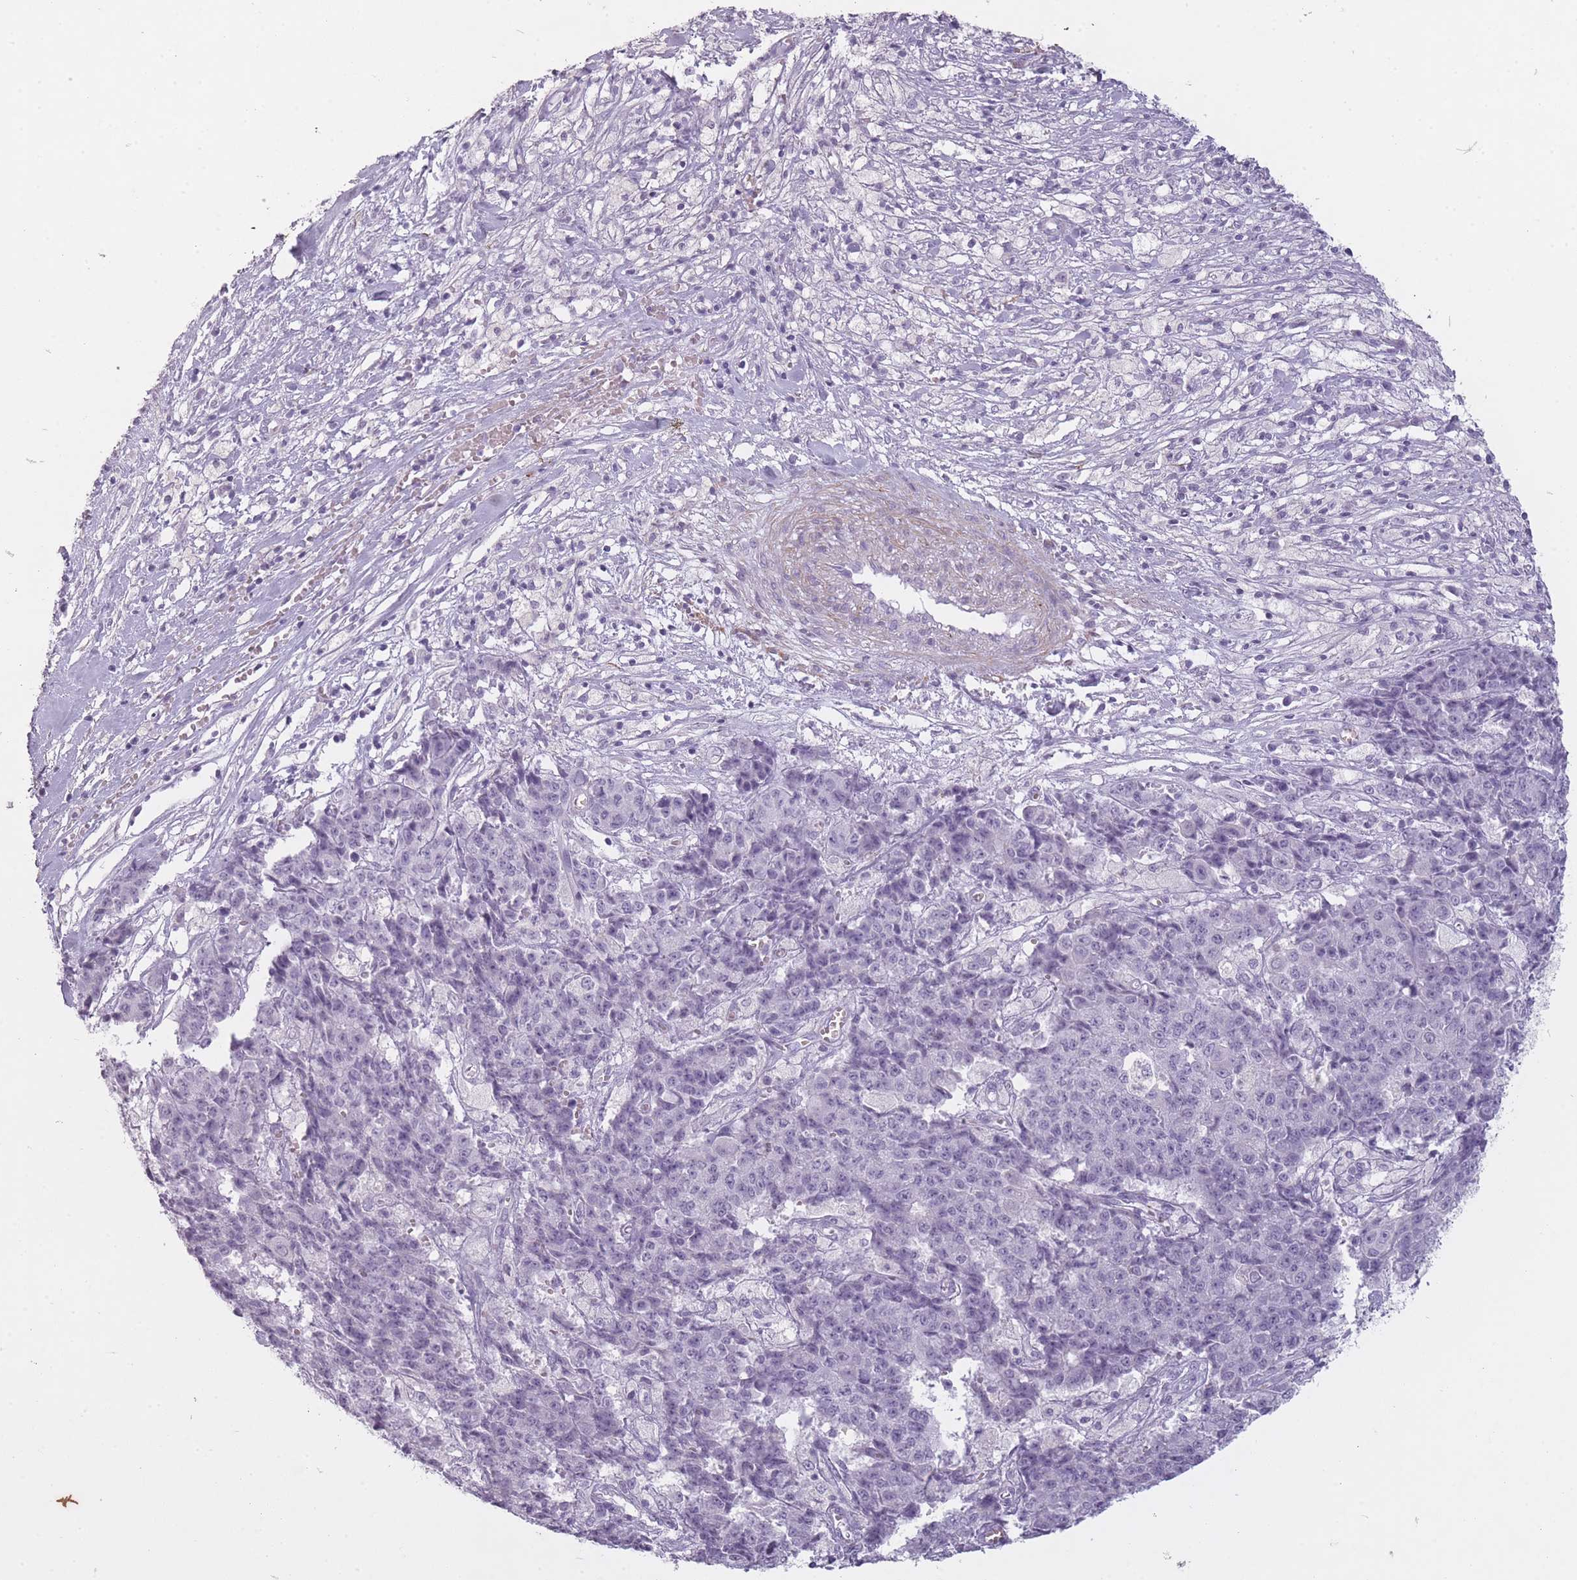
{"staining": {"intensity": "negative", "quantity": "none", "location": "none"}, "tissue": "ovarian cancer", "cell_type": "Tumor cells", "image_type": "cancer", "snomed": [{"axis": "morphology", "description": "Carcinoma, endometroid"}, {"axis": "topography", "description": "Ovary"}], "caption": "Immunohistochemistry photomicrograph of endometroid carcinoma (ovarian) stained for a protein (brown), which exhibits no expression in tumor cells.", "gene": "RFX4", "patient": {"sex": "female", "age": 42}}